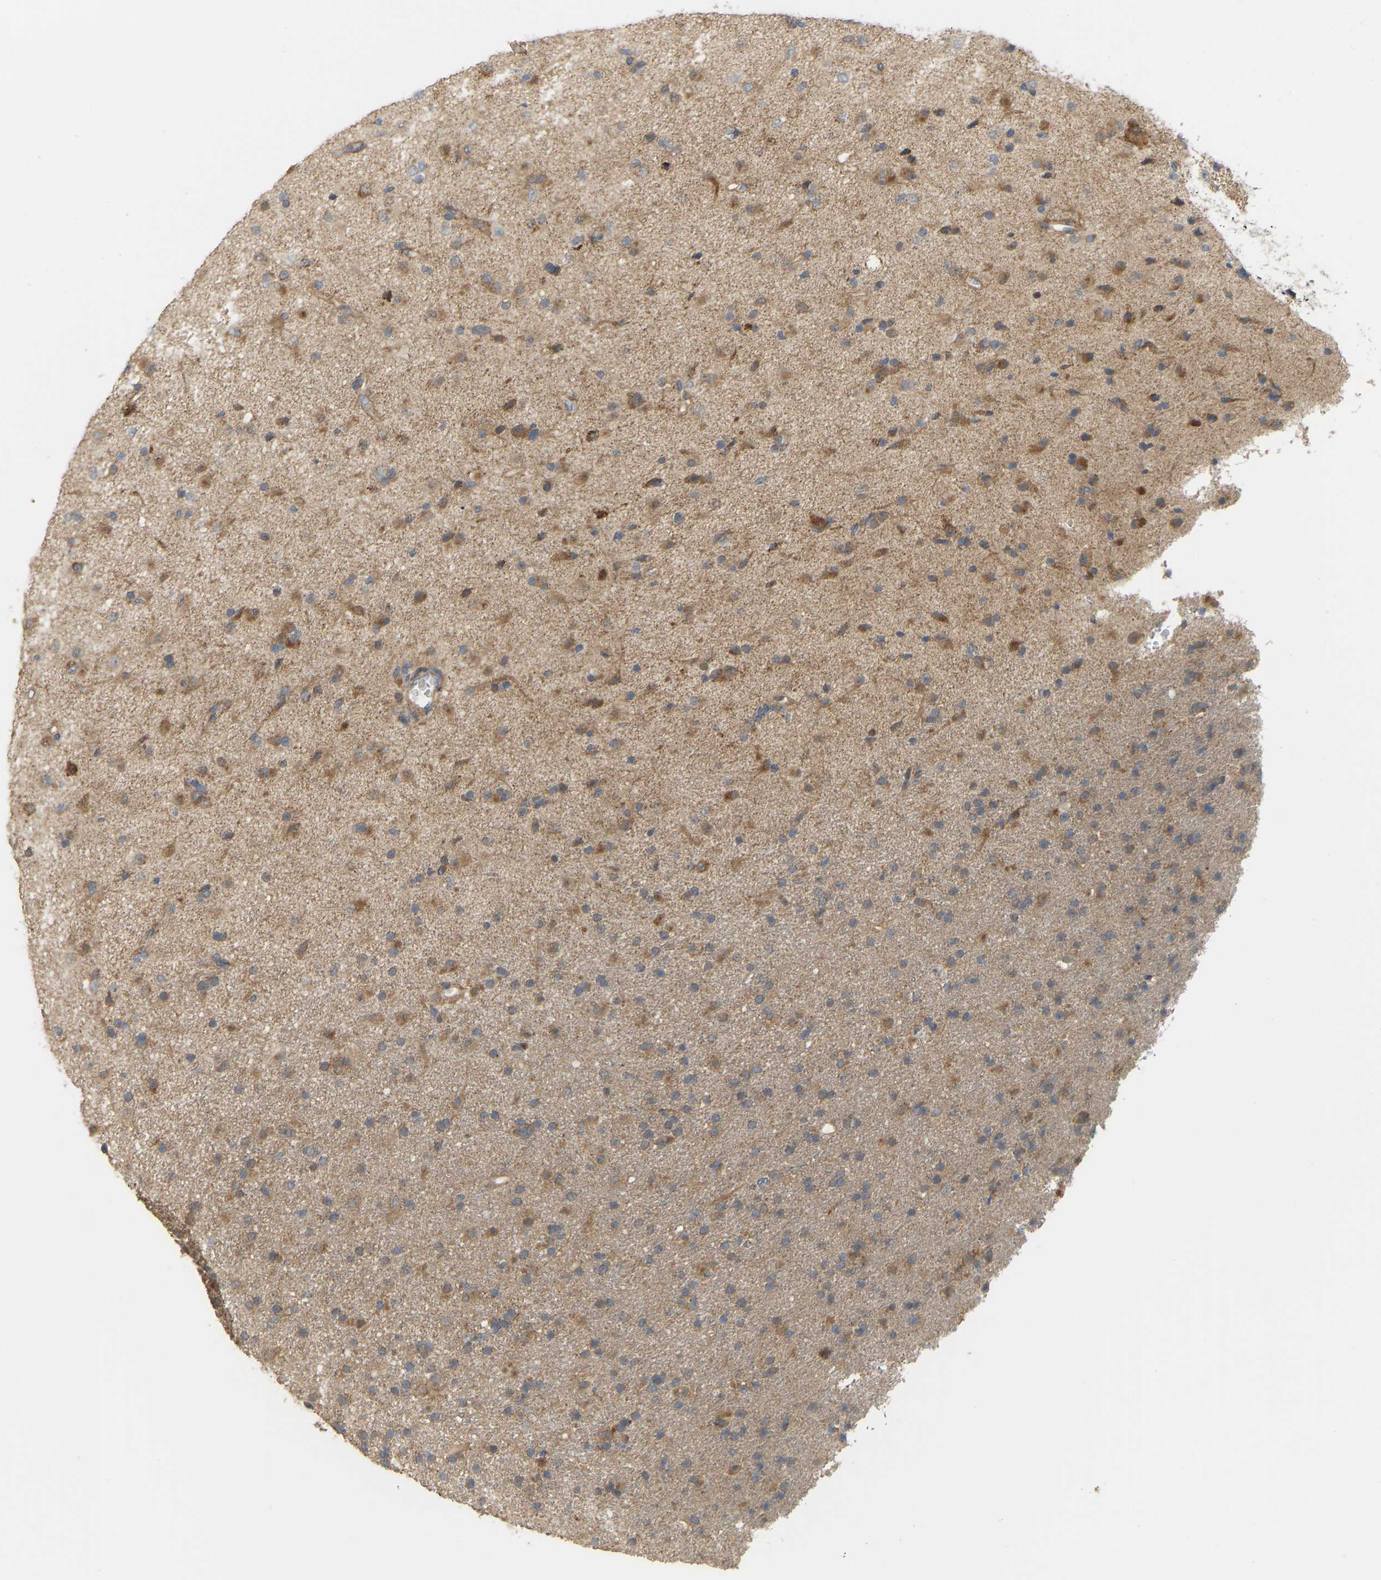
{"staining": {"intensity": "moderate", "quantity": ">75%", "location": "cytoplasmic/membranous"}, "tissue": "glioma", "cell_type": "Tumor cells", "image_type": "cancer", "snomed": [{"axis": "morphology", "description": "Glioma, malignant, Low grade"}, {"axis": "topography", "description": "Brain"}], "caption": "The photomicrograph reveals a brown stain indicating the presence of a protein in the cytoplasmic/membranous of tumor cells in glioma. (Brightfield microscopy of DAB IHC at high magnification).", "gene": "HACD2", "patient": {"sex": "male", "age": 65}}